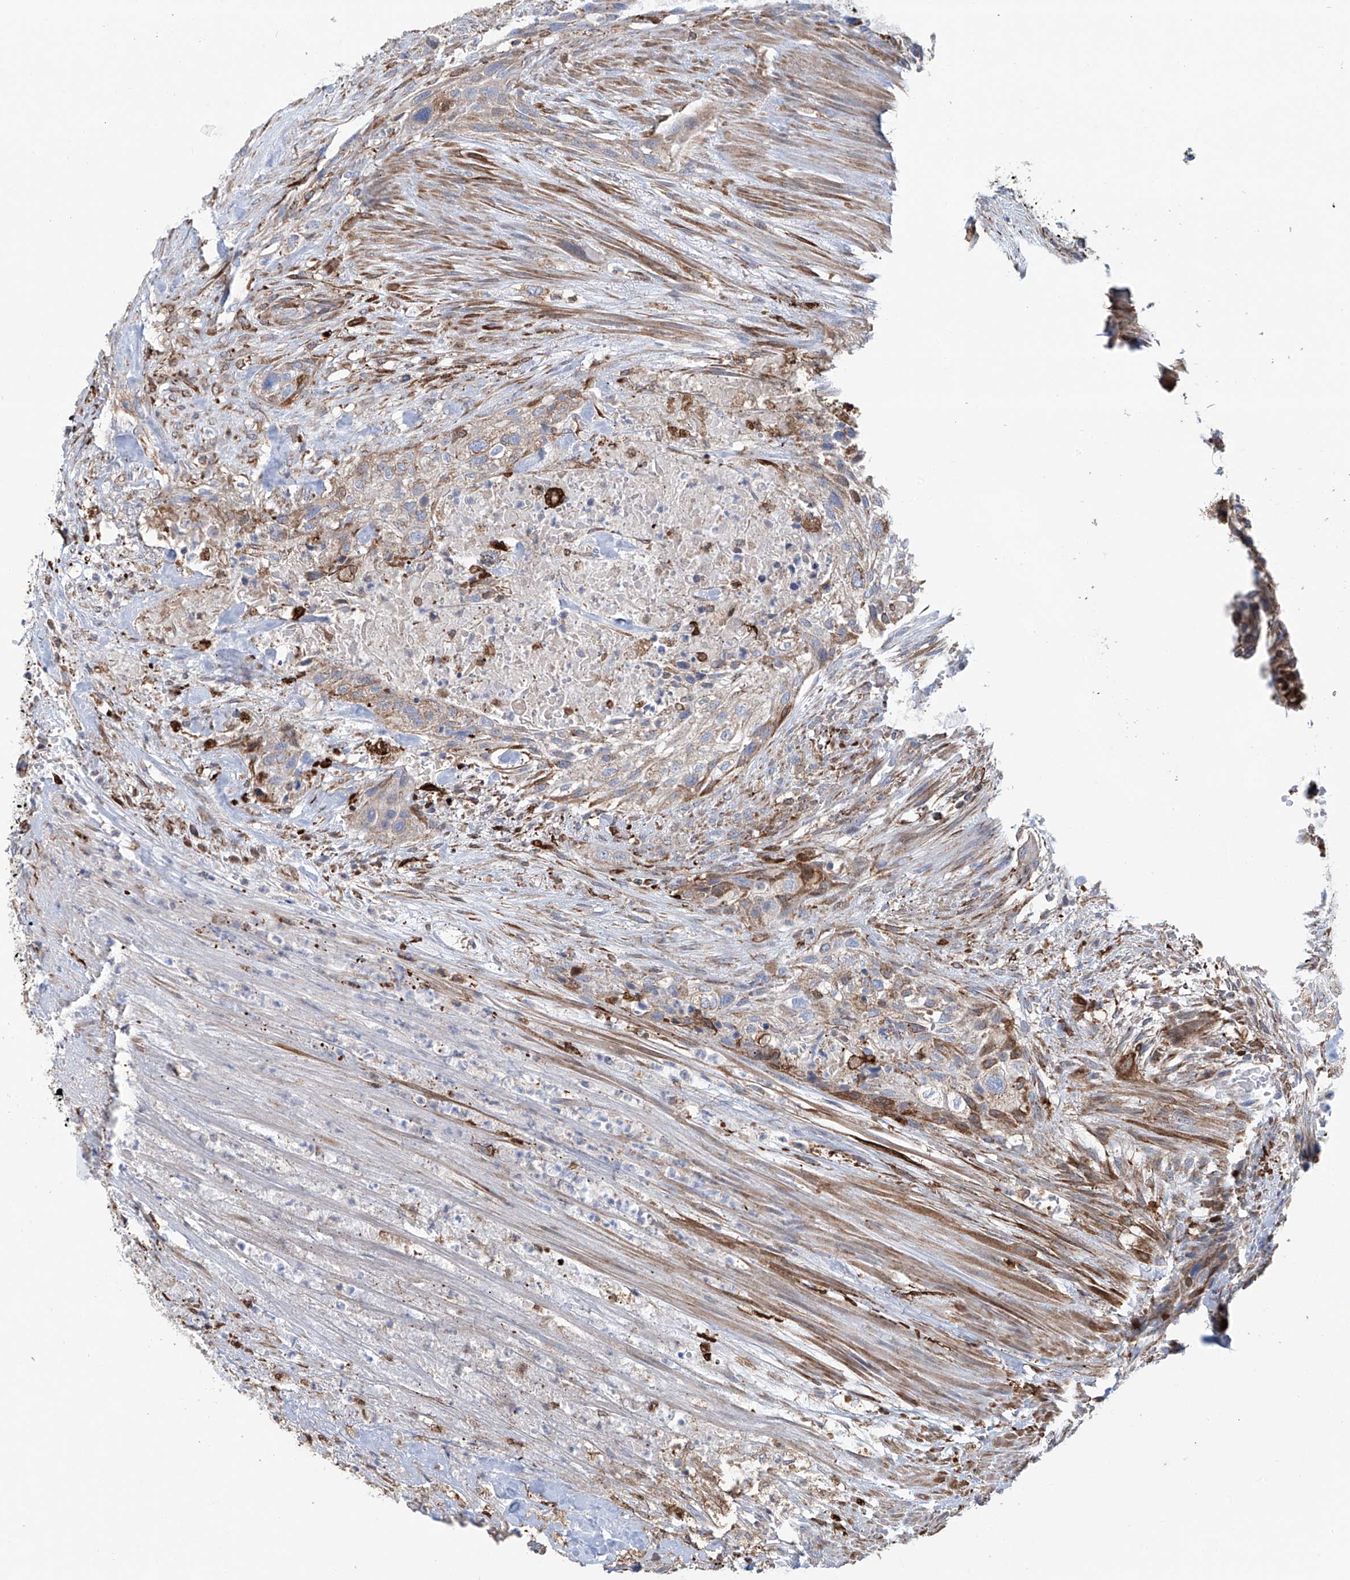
{"staining": {"intensity": "moderate", "quantity": ">75%", "location": "cytoplasmic/membranous"}, "tissue": "urothelial cancer", "cell_type": "Tumor cells", "image_type": "cancer", "snomed": [{"axis": "morphology", "description": "Urothelial carcinoma, High grade"}, {"axis": "topography", "description": "Urinary bladder"}], "caption": "A medium amount of moderate cytoplasmic/membranous positivity is seen in about >75% of tumor cells in high-grade urothelial carcinoma tissue.", "gene": "ALDH6A1", "patient": {"sex": "male", "age": 35}}